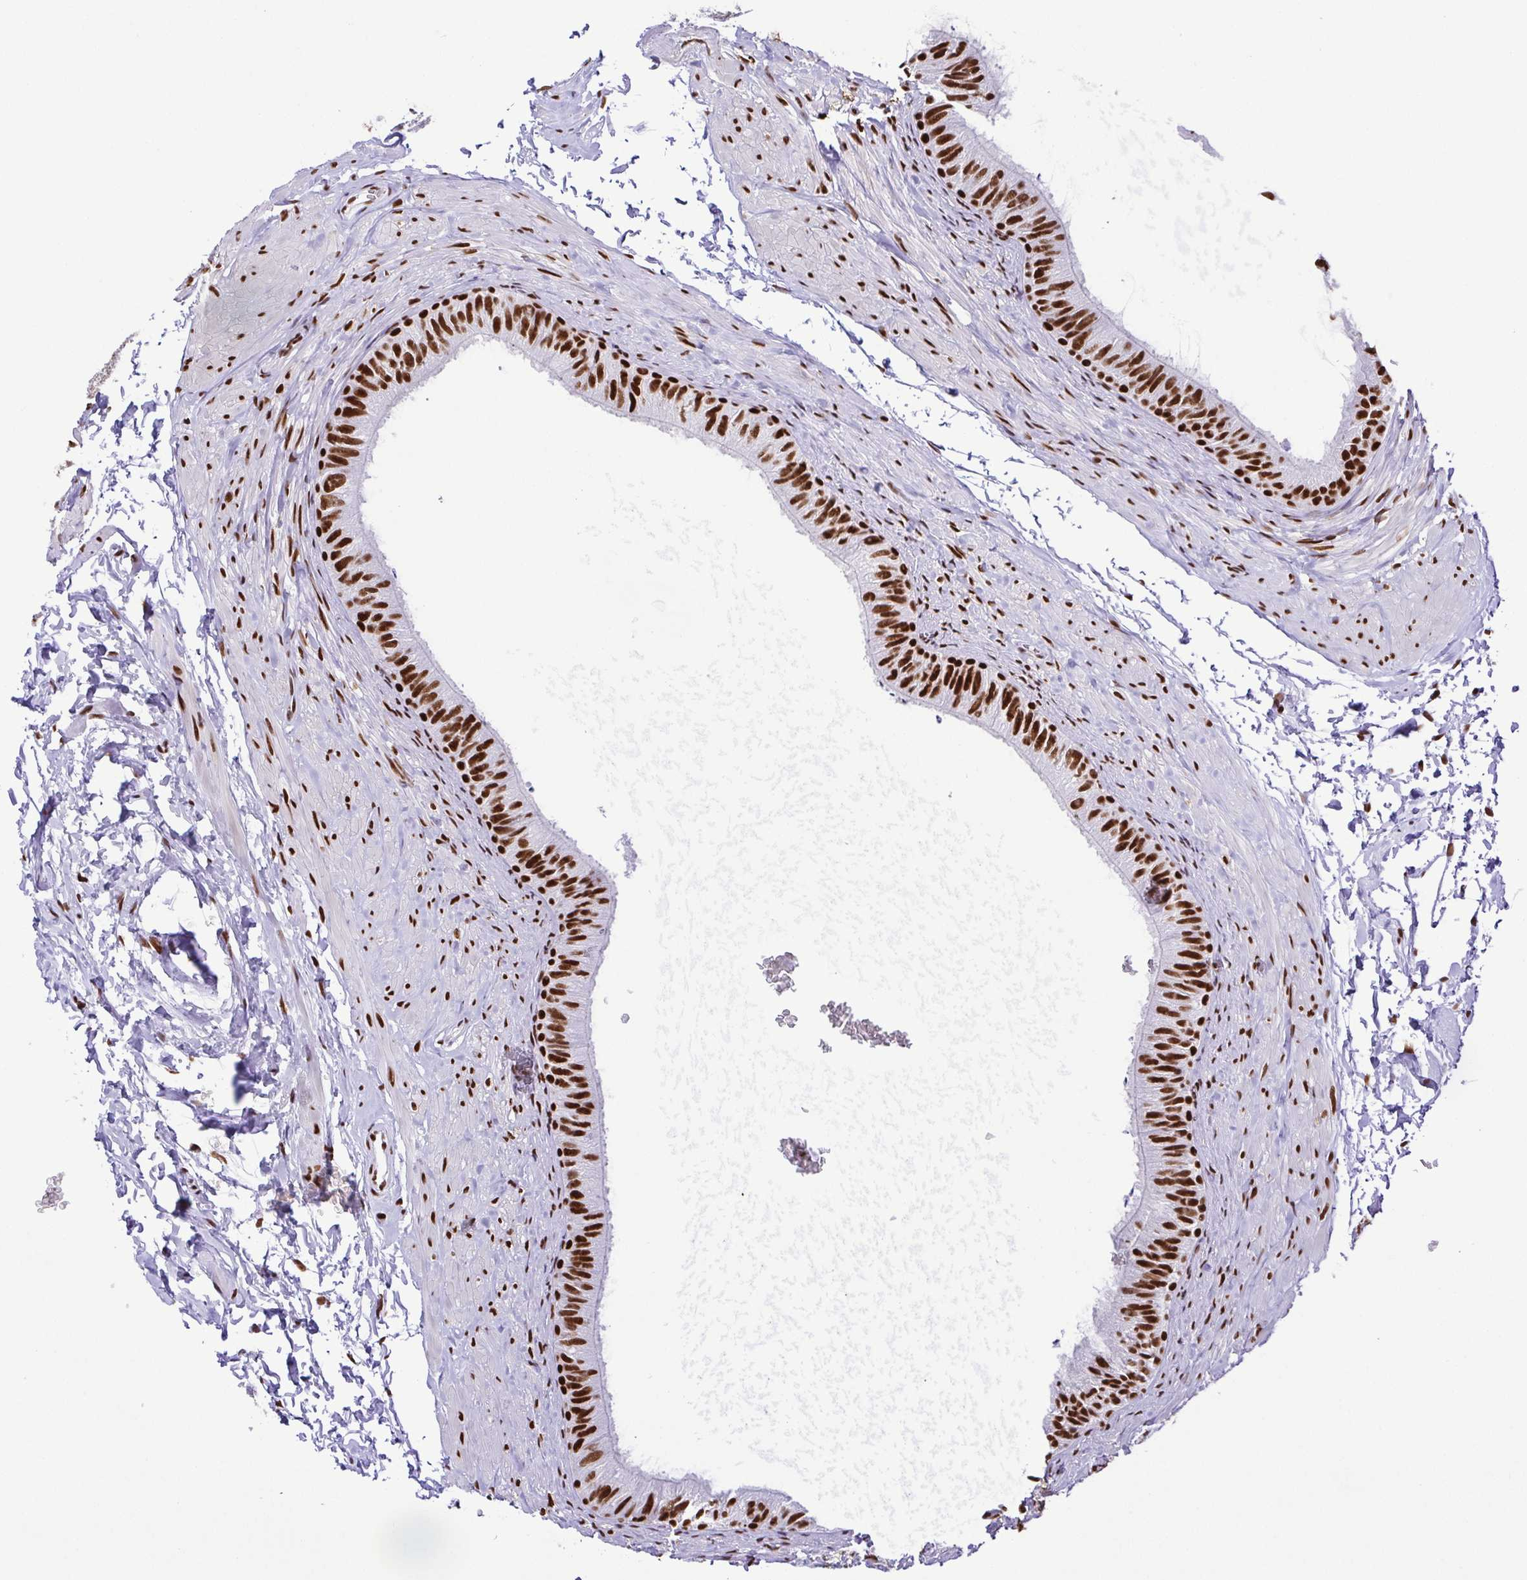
{"staining": {"intensity": "strong", "quantity": ">75%", "location": "nuclear"}, "tissue": "epididymis", "cell_type": "Glandular cells", "image_type": "normal", "snomed": [{"axis": "morphology", "description": "Normal tissue, NOS"}, {"axis": "topography", "description": "Epididymis, spermatic cord, NOS"}, {"axis": "topography", "description": "Epididymis"}, {"axis": "topography", "description": "Peripheral nerve tissue"}], "caption": "Normal epididymis was stained to show a protein in brown. There is high levels of strong nuclear staining in about >75% of glandular cells.", "gene": "TRIM28", "patient": {"sex": "male", "age": 29}}